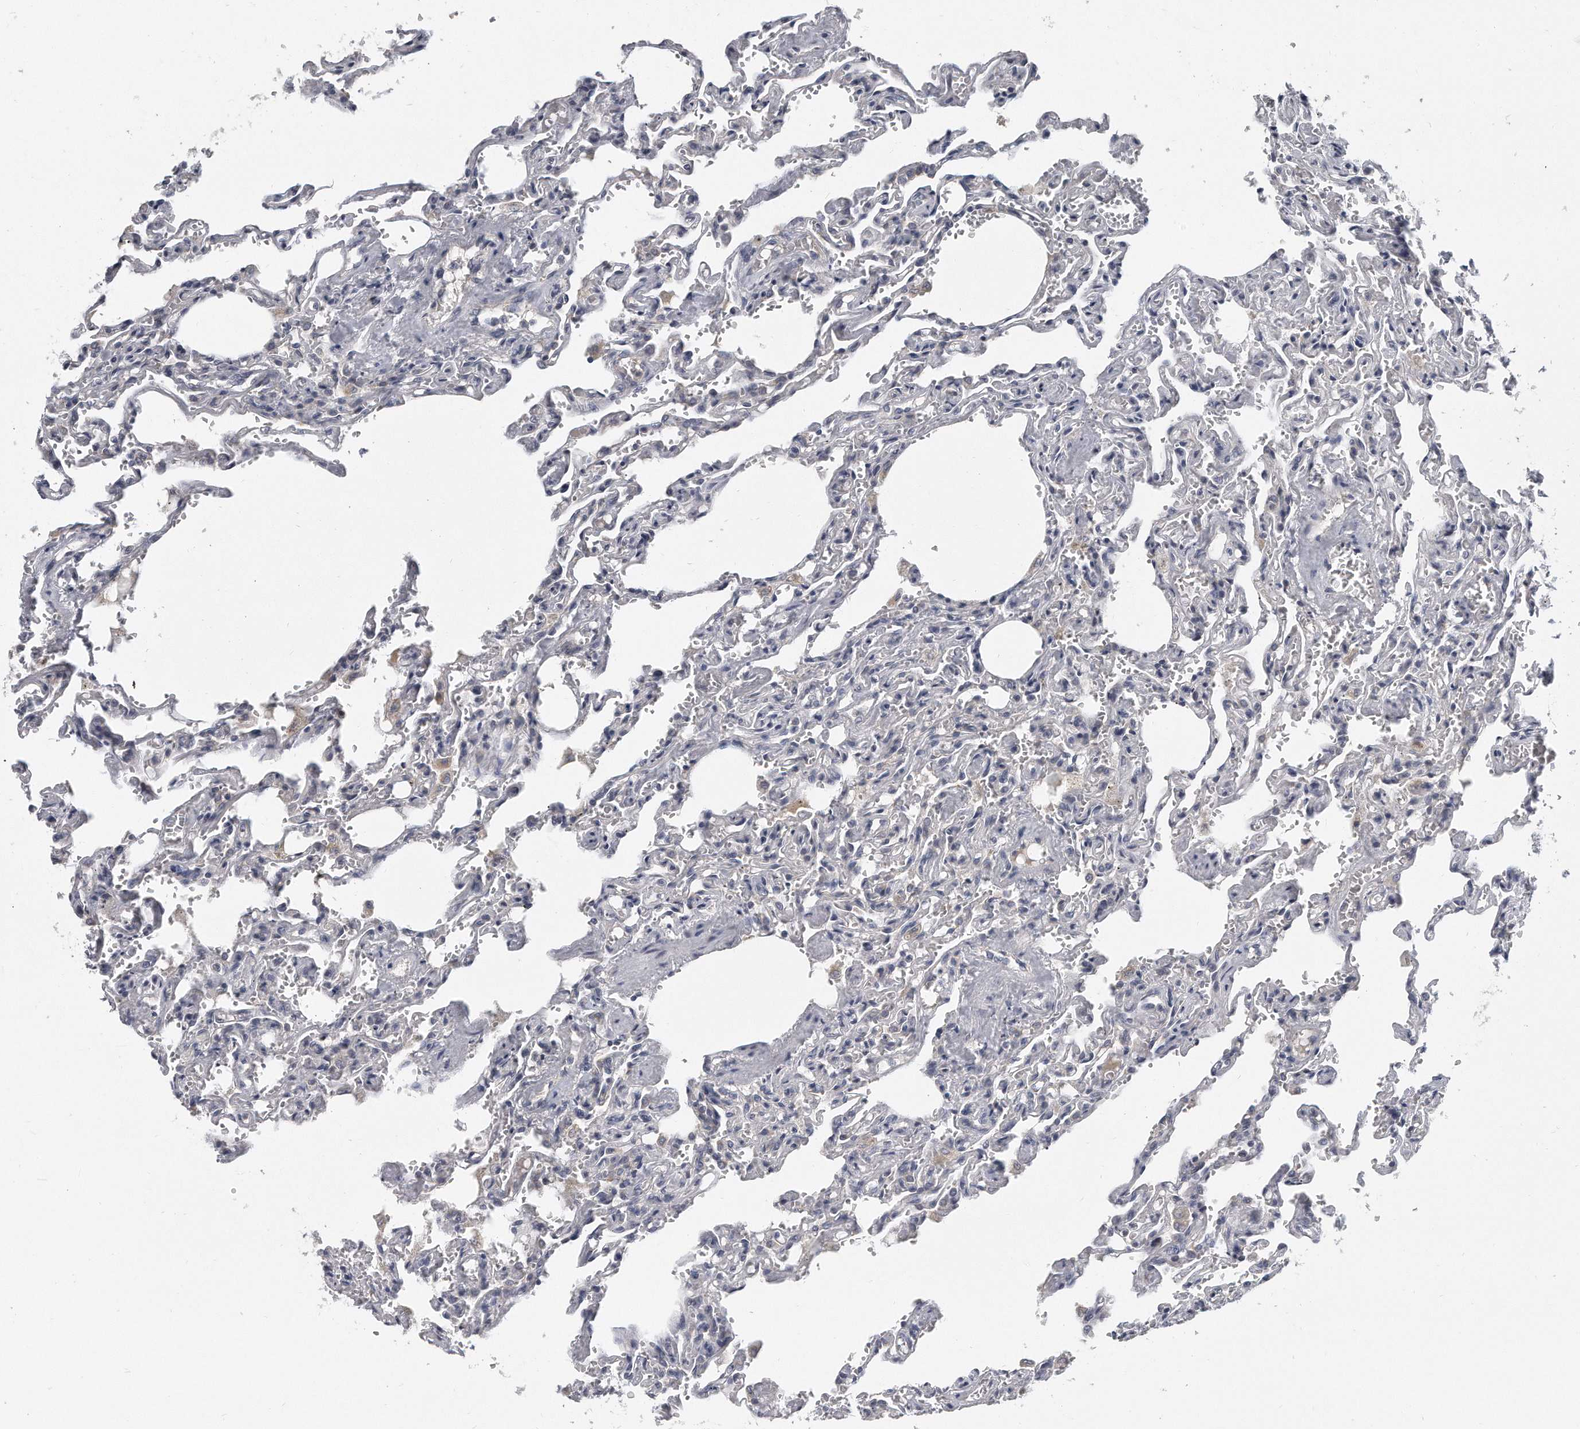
{"staining": {"intensity": "negative", "quantity": "none", "location": "none"}, "tissue": "lung", "cell_type": "Alveolar cells", "image_type": "normal", "snomed": [{"axis": "morphology", "description": "Normal tissue, NOS"}, {"axis": "topography", "description": "Lung"}], "caption": "Unremarkable lung was stained to show a protein in brown. There is no significant staining in alveolar cells. (DAB immunohistochemistry with hematoxylin counter stain).", "gene": "PLEKHA6", "patient": {"sex": "male", "age": 21}}